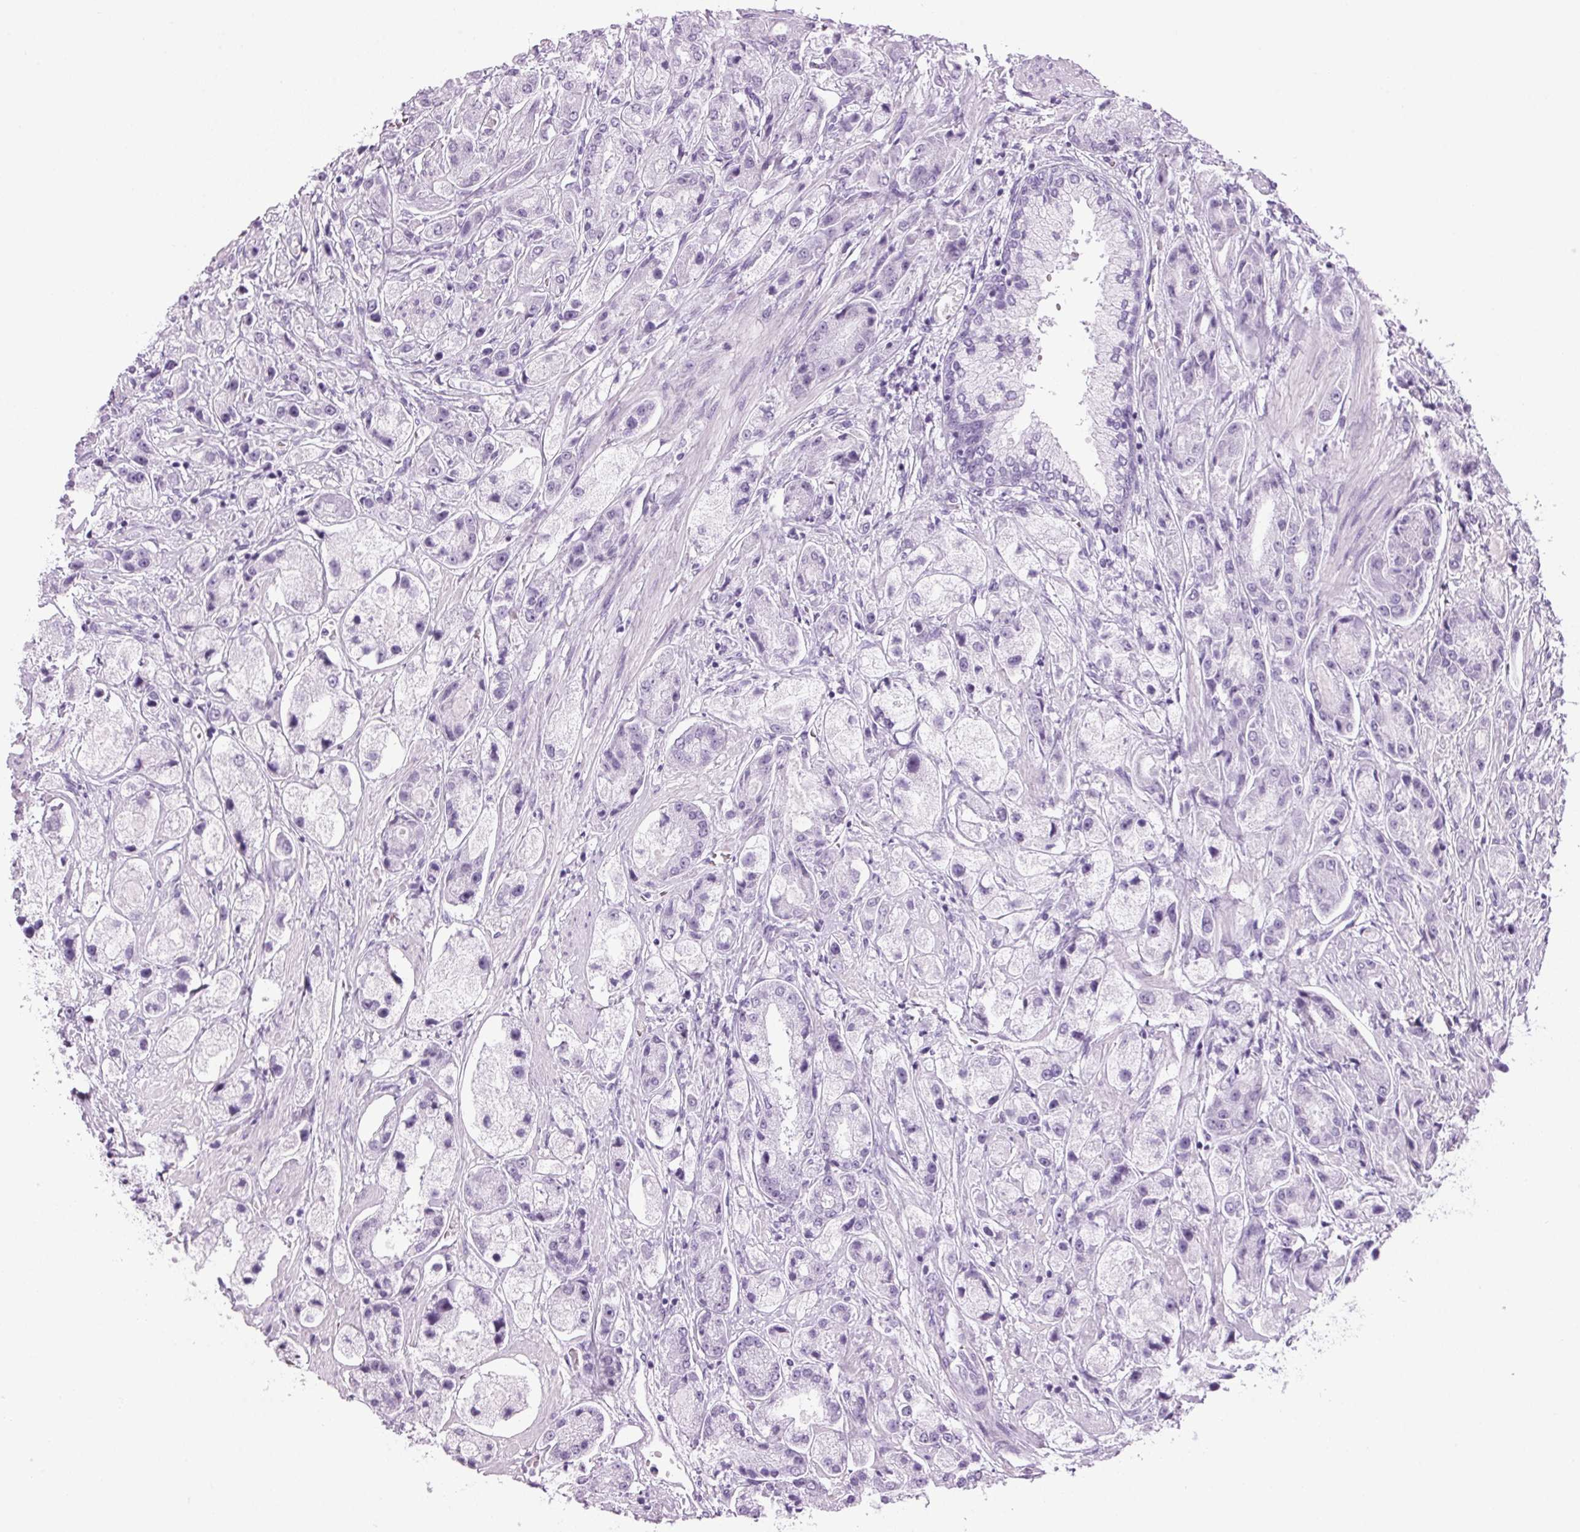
{"staining": {"intensity": "negative", "quantity": "none", "location": "none"}, "tissue": "prostate cancer", "cell_type": "Tumor cells", "image_type": "cancer", "snomed": [{"axis": "morphology", "description": "Adenocarcinoma, High grade"}, {"axis": "topography", "description": "Prostate"}], "caption": "Immunohistochemical staining of high-grade adenocarcinoma (prostate) demonstrates no significant staining in tumor cells.", "gene": "PPP1R1A", "patient": {"sex": "male", "age": 67}}